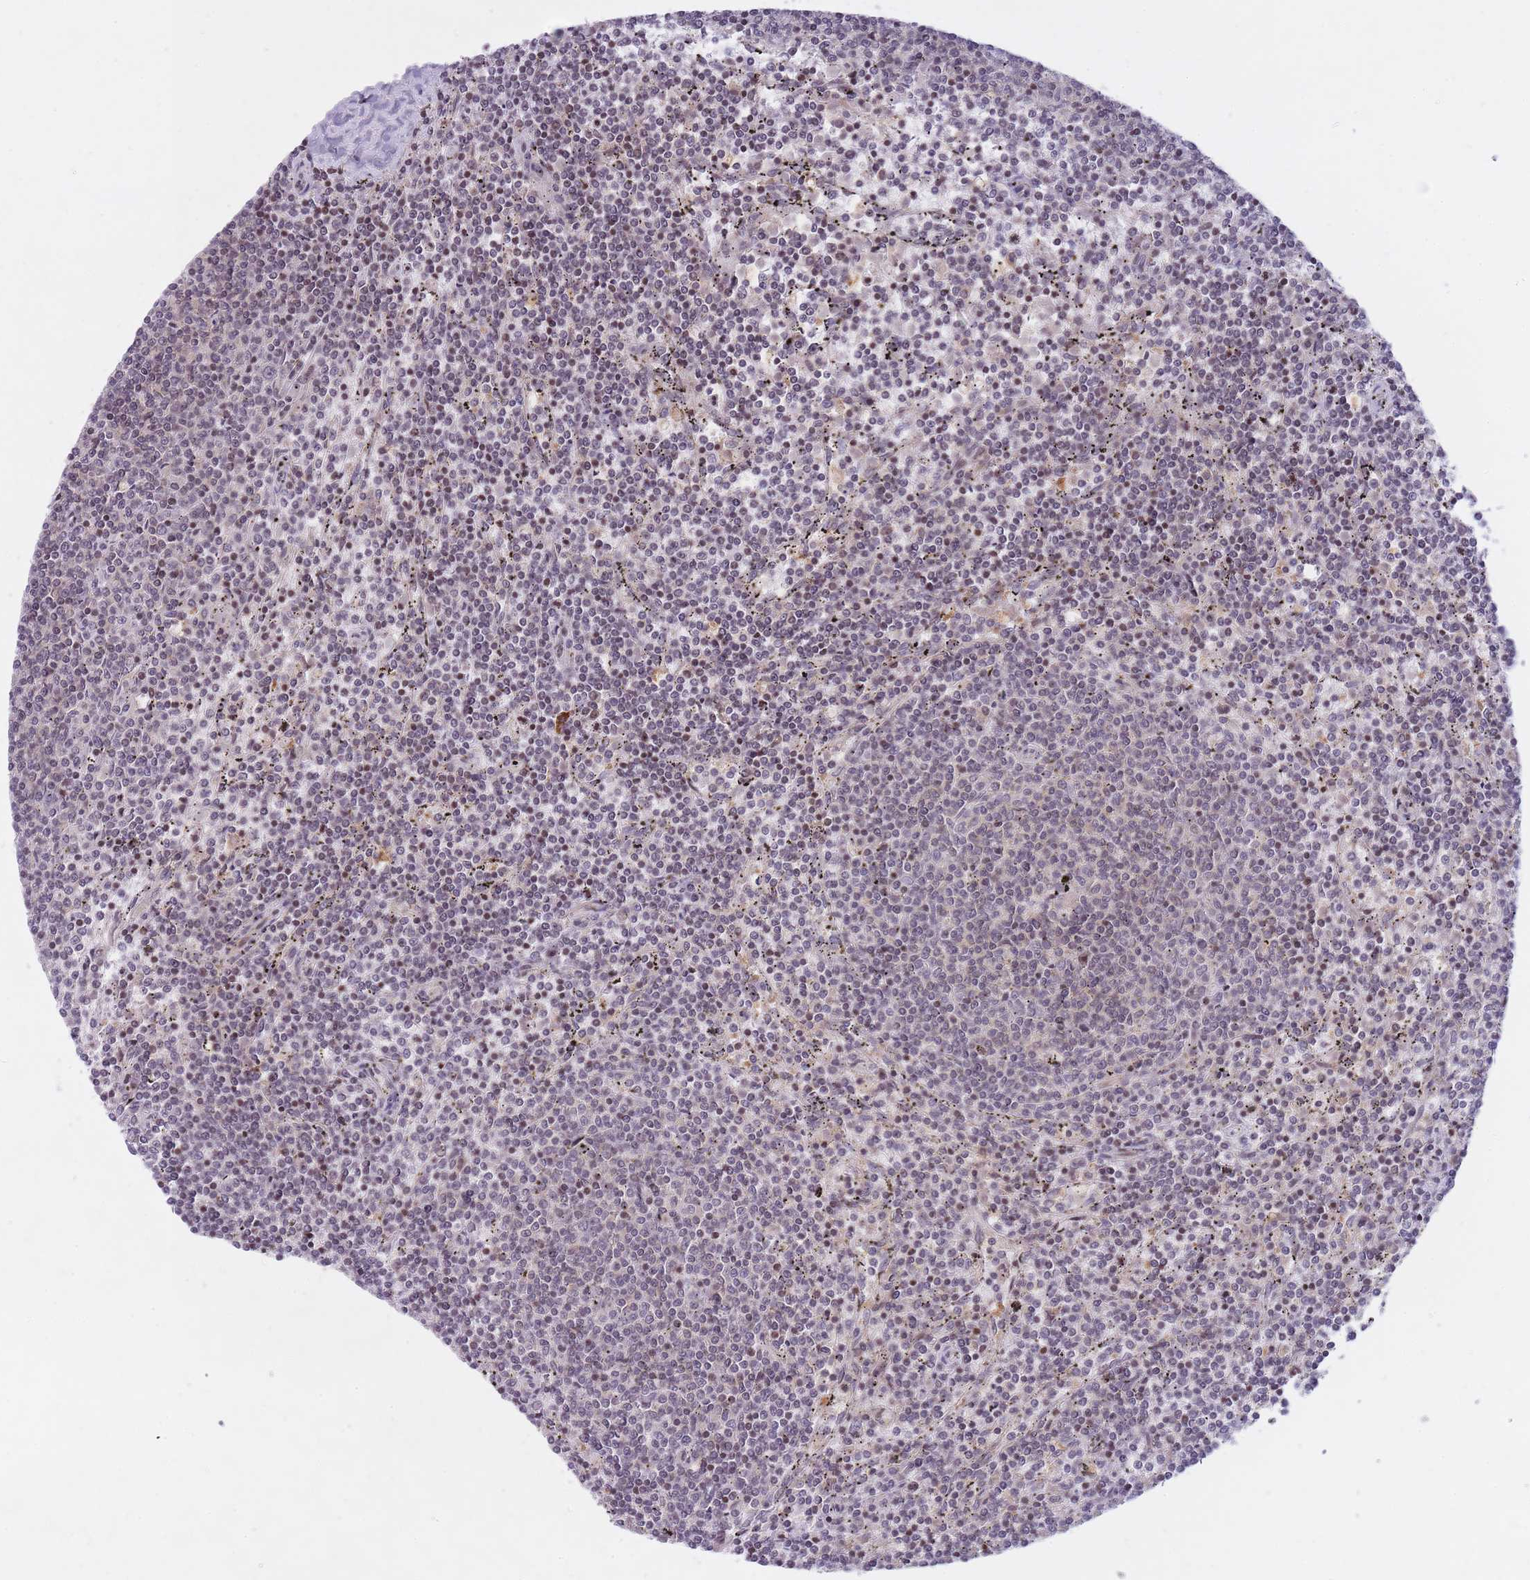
{"staining": {"intensity": "negative", "quantity": "none", "location": "none"}, "tissue": "lymphoma", "cell_type": "Tumor cells", "image_type": "cancer", "snomed": [{"axis": "morphology", "description": "Malignant lymphoma, non-Hodgkin's type, Low grade"}, {"axis": "topography", "description": "Spleen"}], "caption": "Immunohistochemical staining of human malignant lymphoma, non-Hodgkin's type (low-grade) shows no significant expression in tumor cells.", "gene": "SLC35F5", "patient": {"sex": "female", "age": 50}}